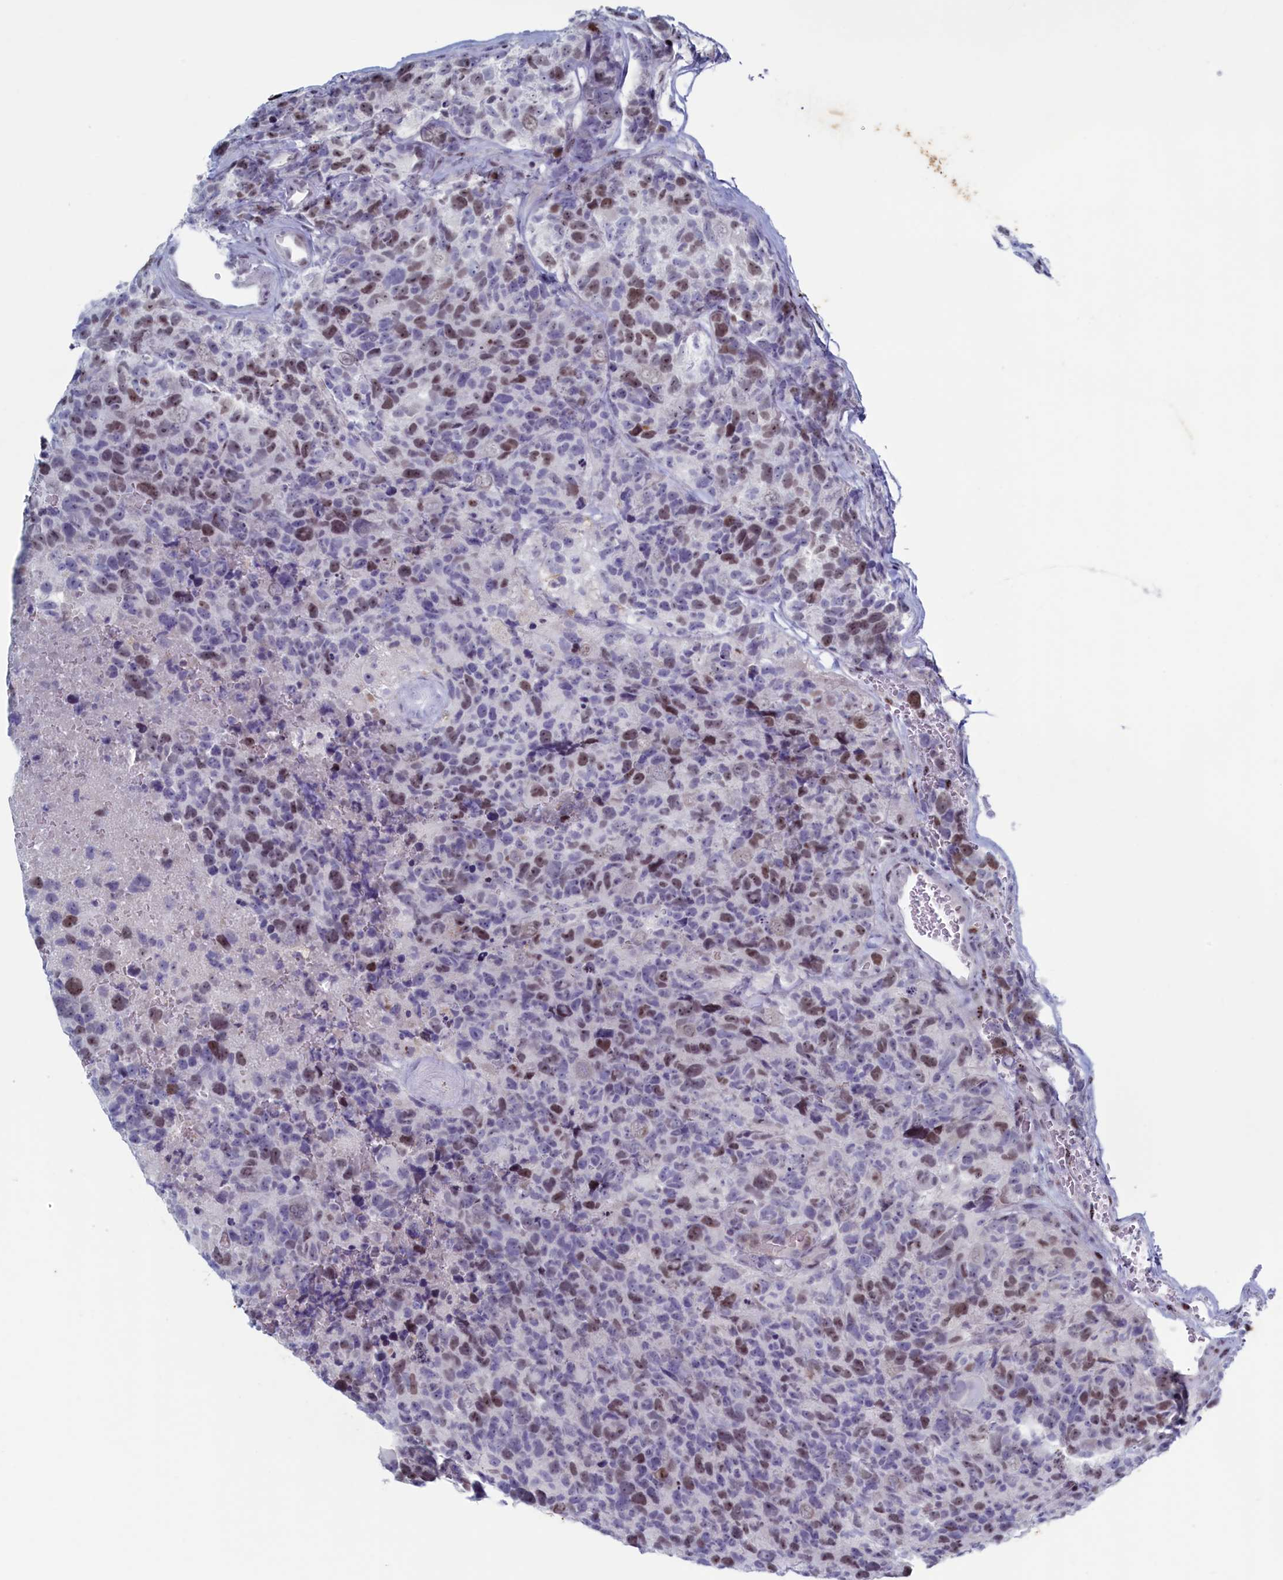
{"staining": {"intensity": "moderate", "quantity": "25%-75%", "location": "nuclear"}, "tissue": "glioma", "cell_type": "Tumor cells", "image_type": "cancer", "snomed": [{"axis": "morphology", "description": "Glioma, malignant, High grade"}, {"axis": "topography", "description": "Brain"}], "caption": "Immunohistochemical staining of malignant glioma (high-grade) reveals moderate nuclear protein staining in approximately 25%-75% of tumor cells.", "gene": "WDR76", "patient": {"sex": "male", "age": 69}}